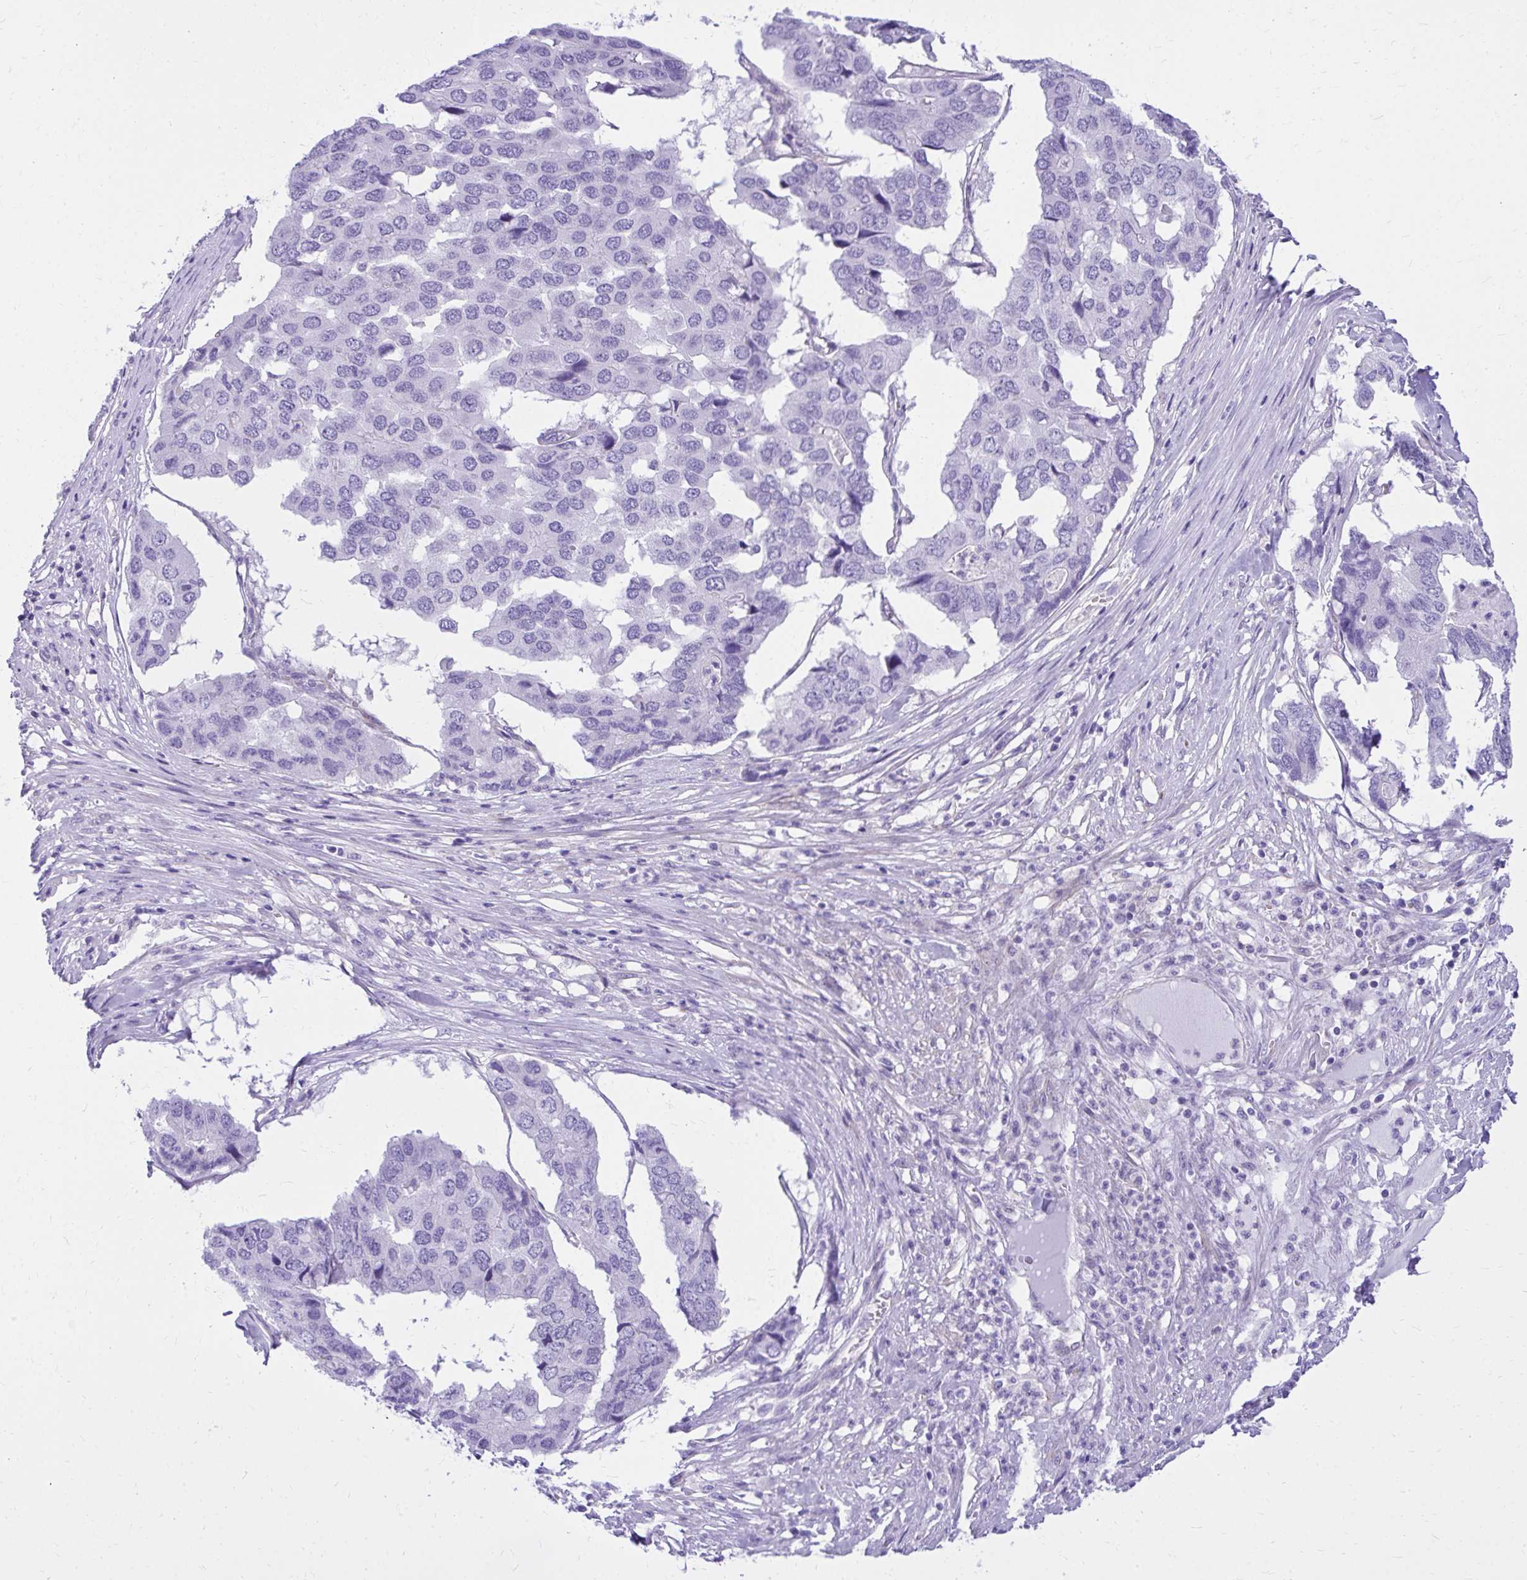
{"staining": {"intensity": "negative", "quantity": "none", "location": "none"}, "tissue": "pancreatic cancer", "cell_type": "Tumor cells", "image_type": "cancer", "snomed": [{"axis": "morphology", "description": "Adenocarcinoma, NOS"}, {"axis": "topography", "description": "Pancreas"}], "caption": "IHC of human pancreatic cancer demonstrates no staining in tumor cells.", "gene": "PELI3", "patient": {"sex": "male", "age": 50}}